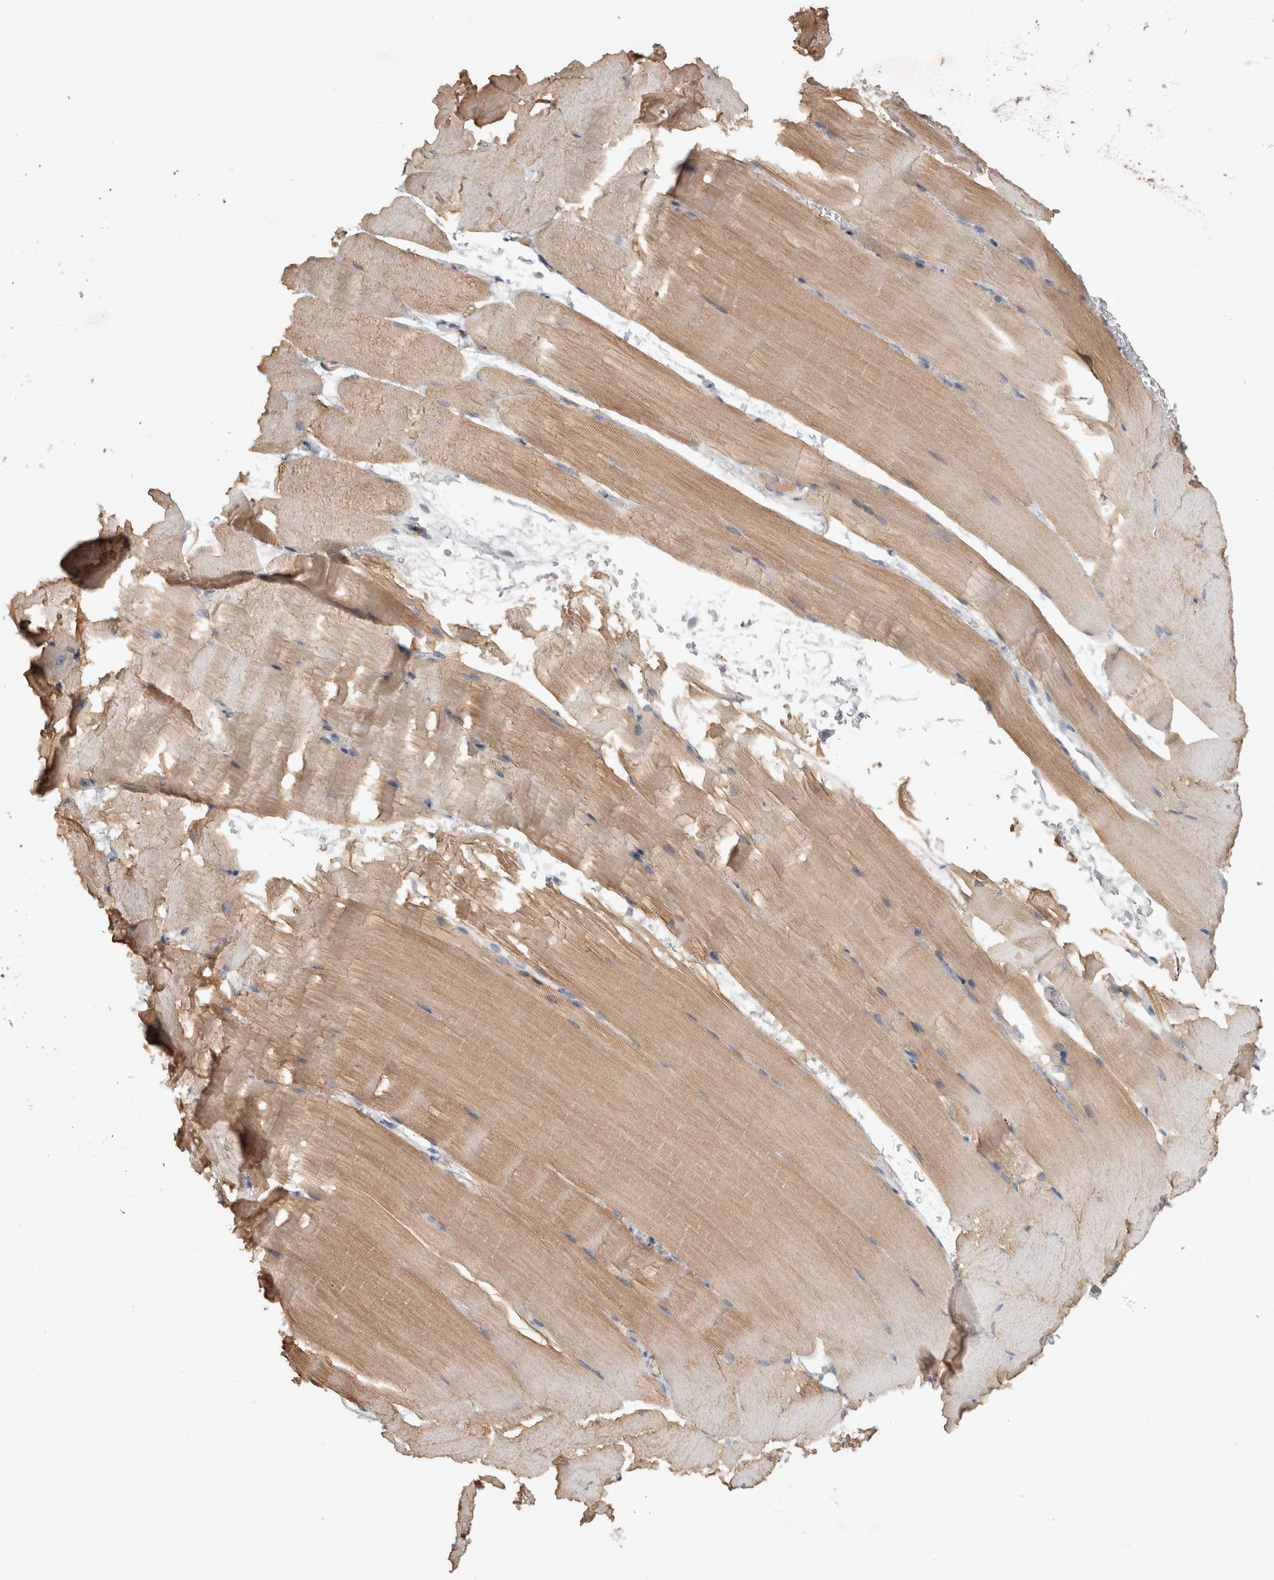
{"staining": {"intensity": "weak", "quantity": ">75%", "location": "cytoplasmic/membranous"}, "tissue": "skeletal muscle", "cell_type": "Myocytes", "image_type": "normal", "snomed": [{"axis": "morphology", "description": "Normal tissue, NOS"}, {"axis": "topography", "description": "Skeletal muscle"}, {"axis": "topography", "description": "Parathyroid gland"}], "caption": "Myocytes display low levels of weak cytoplasmic/membranous expression in approximately >75% of cells in benign human skeletal muscle. Nuclei are stained in blue.", "gene": "STRADB", "patient": {"sex": "female", "age": 37}}